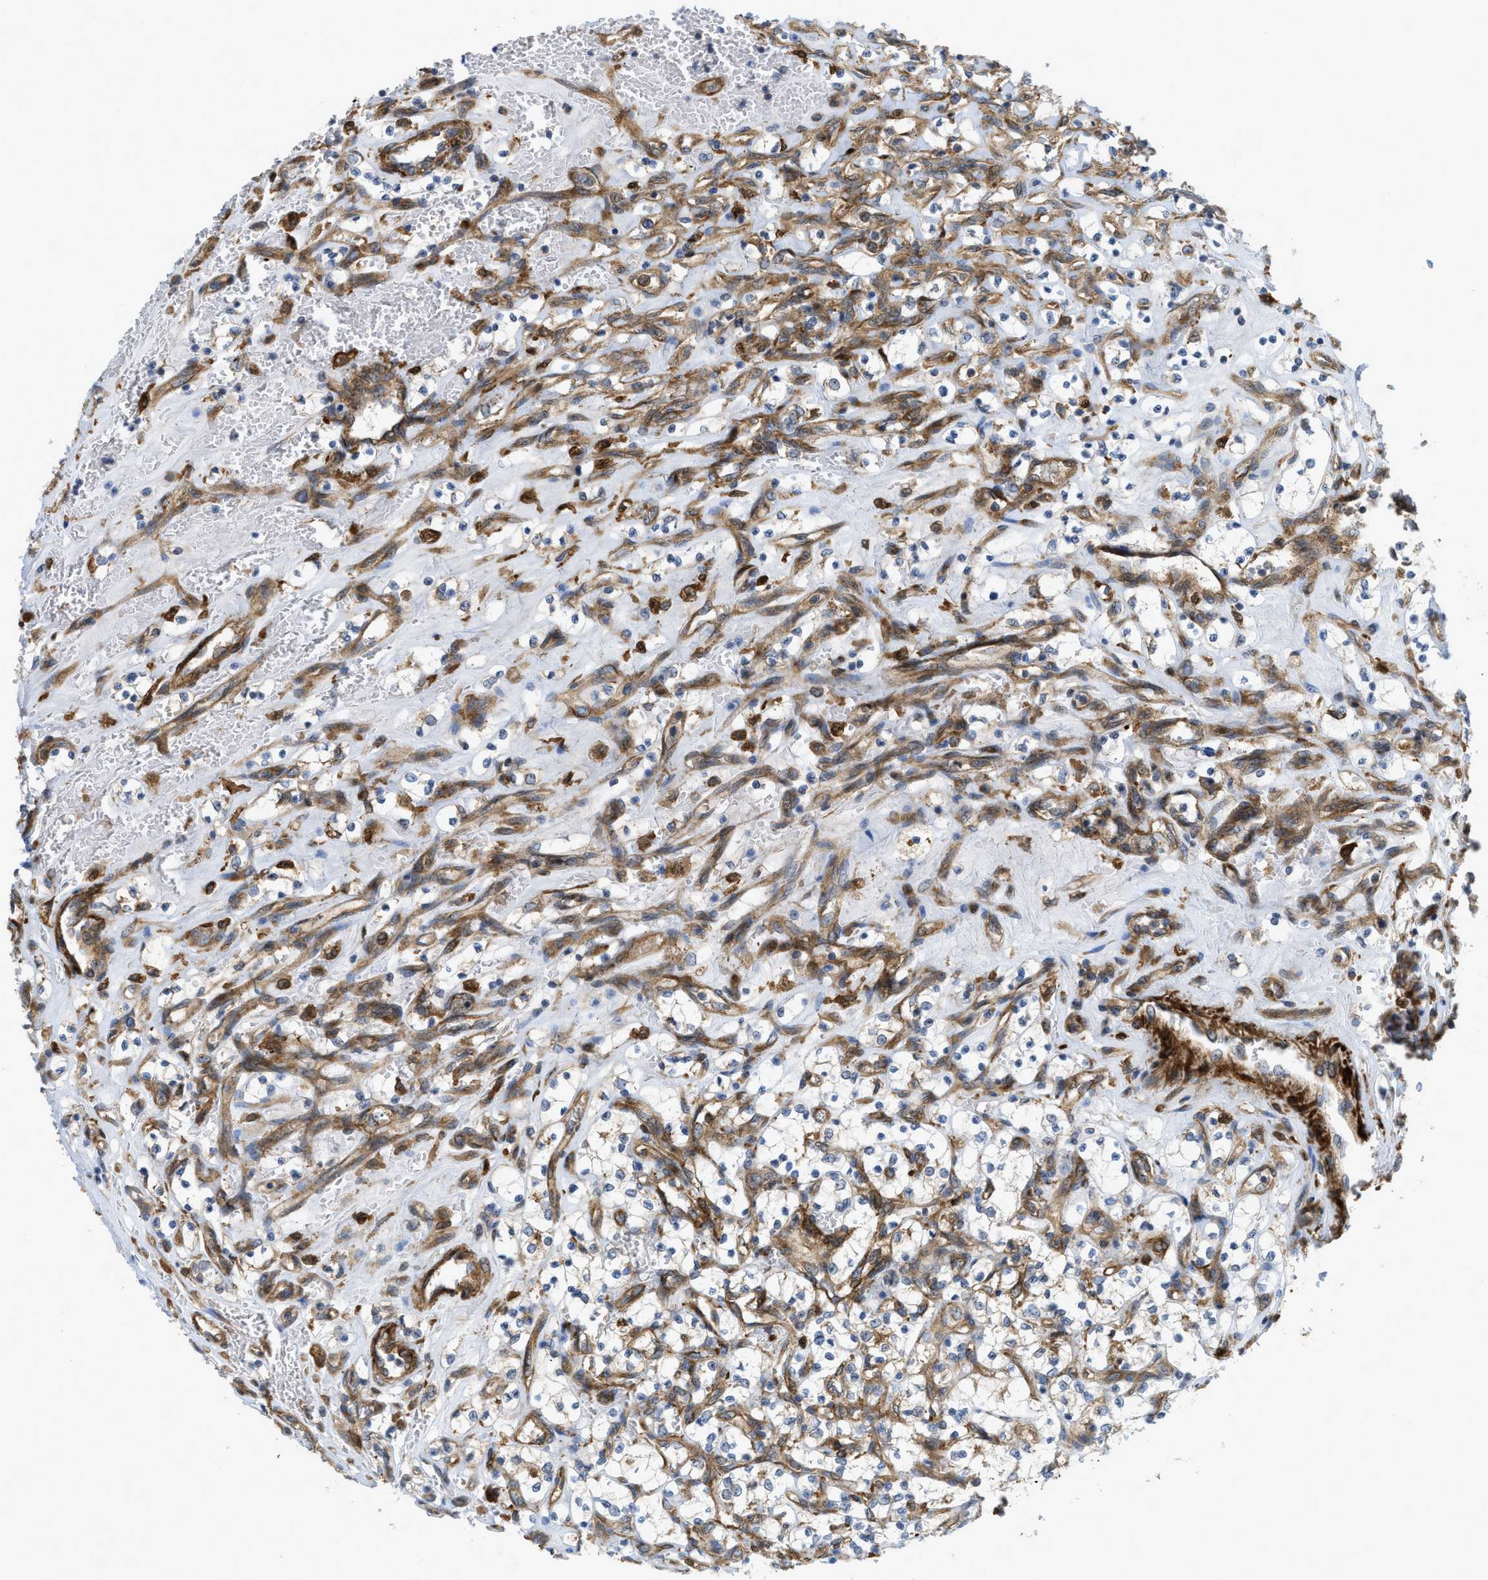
{"staining": {"intensity": "weak", "quantity": "<25%", "location": "cytoplasmic/membranous"}, "tissue": "renal cancer", "cell_type": "Tumor cells", "image_type": "cancer", "snomed": [{"axis": "morphology", "description": "Adenocarcinoma, NOS"}, {"axis": "topography", "description": "Kidney"}], "caption": "The IHC image has no significant positivity in tumor cells of renal cancer (adenocarcinoma) tissue. The staining was performed using DAB to visualize the protein expression in brown, while the nuclei were stained in blue with hematoxylin (Magnification: 20x).", "gene": "PICALM", "patient": {"sex": "female", "age": 69}}